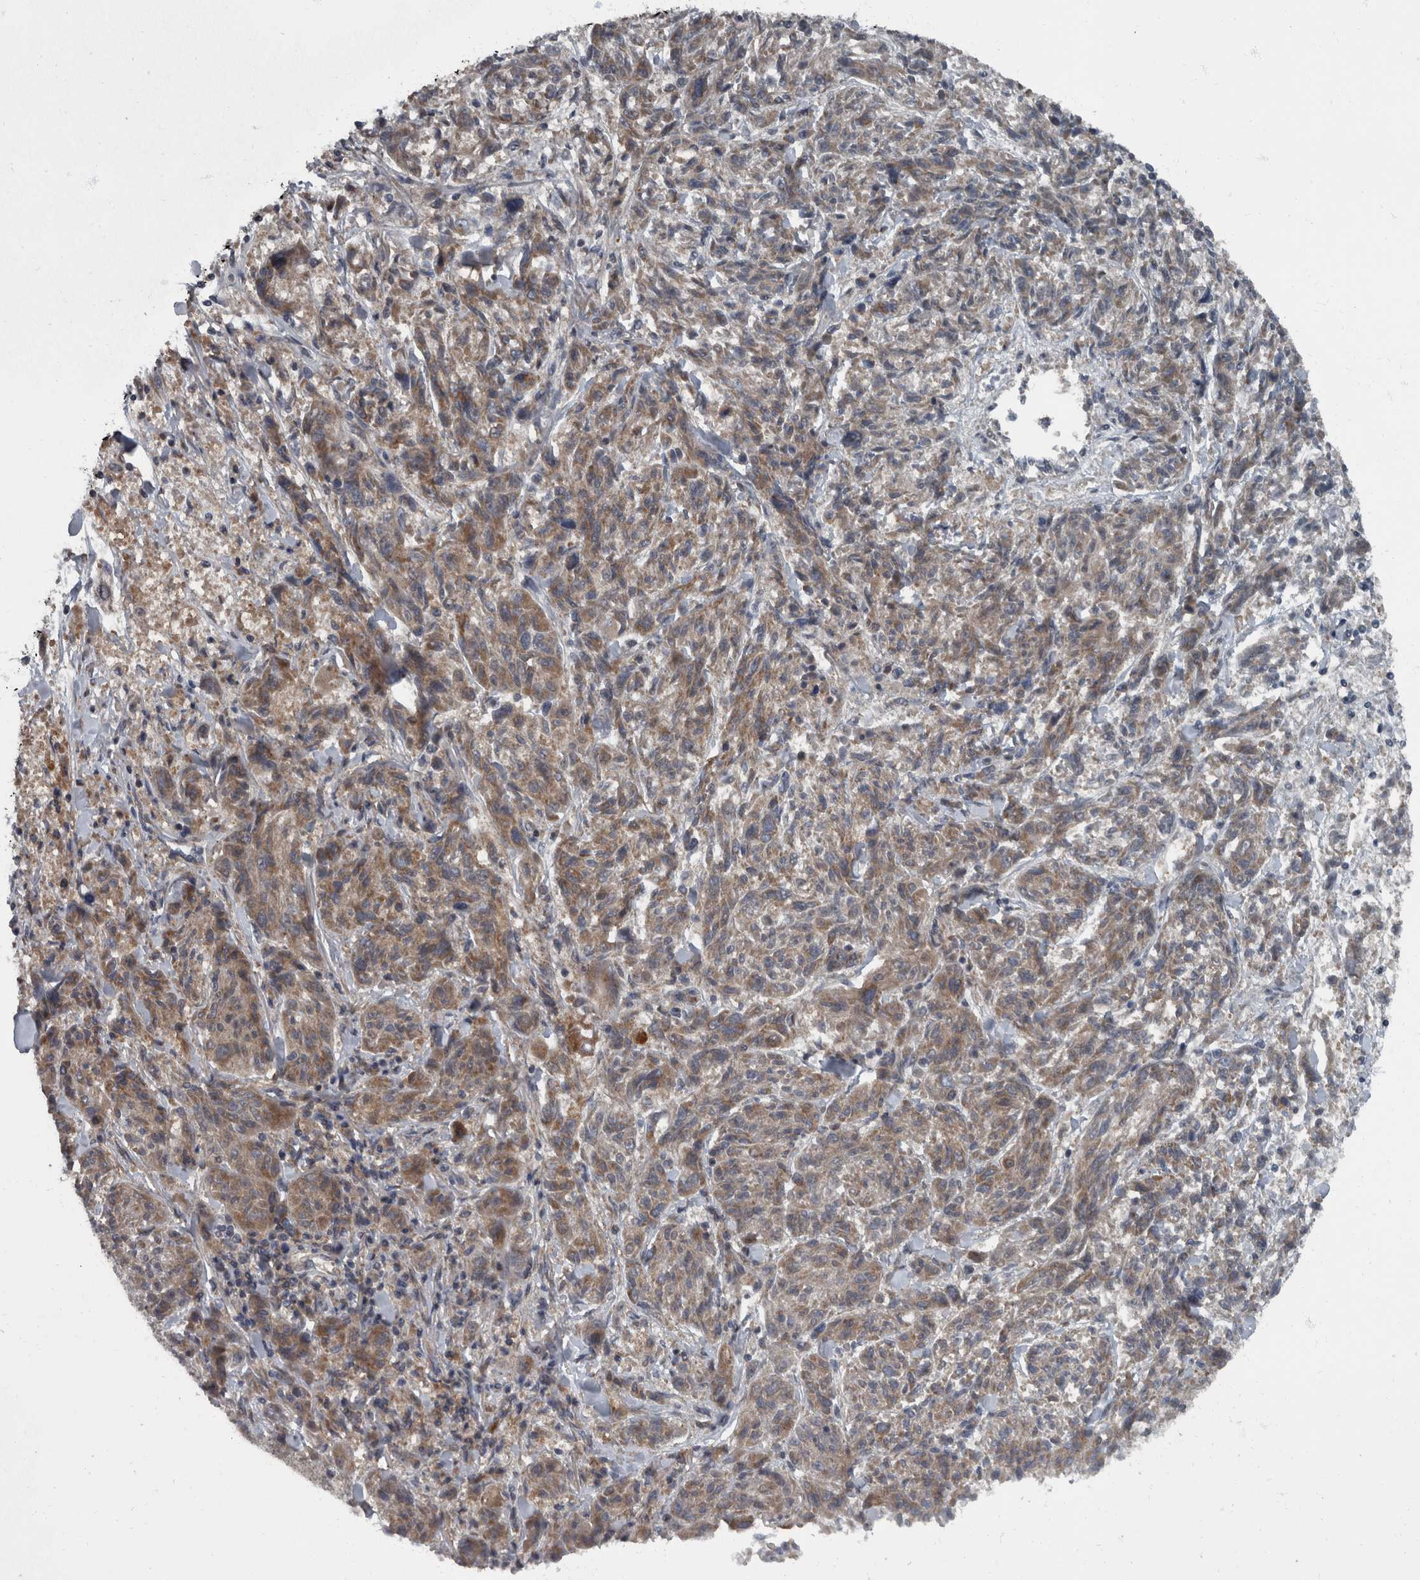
{"staining": {"intensity": "moderate", "quantity": ">75%", "location": "cytoplasmic/membranous"}, "tissue": "melanoma", "cell_type": "Tumor cells", "image_type": "cancer", "snomed": [{"axis": "morphology", "description": "Malignant melanoma, NOS"}, {"axis": "topography", "description": "Skin"}], "caption": "A histopathology image of melanoma stained for a protein demonstrates moderate cytoplasmic/membranous brown staining in tumor cells.", "gene": "RABGGTB", "patient": {"sex": "male", "age": 53}}